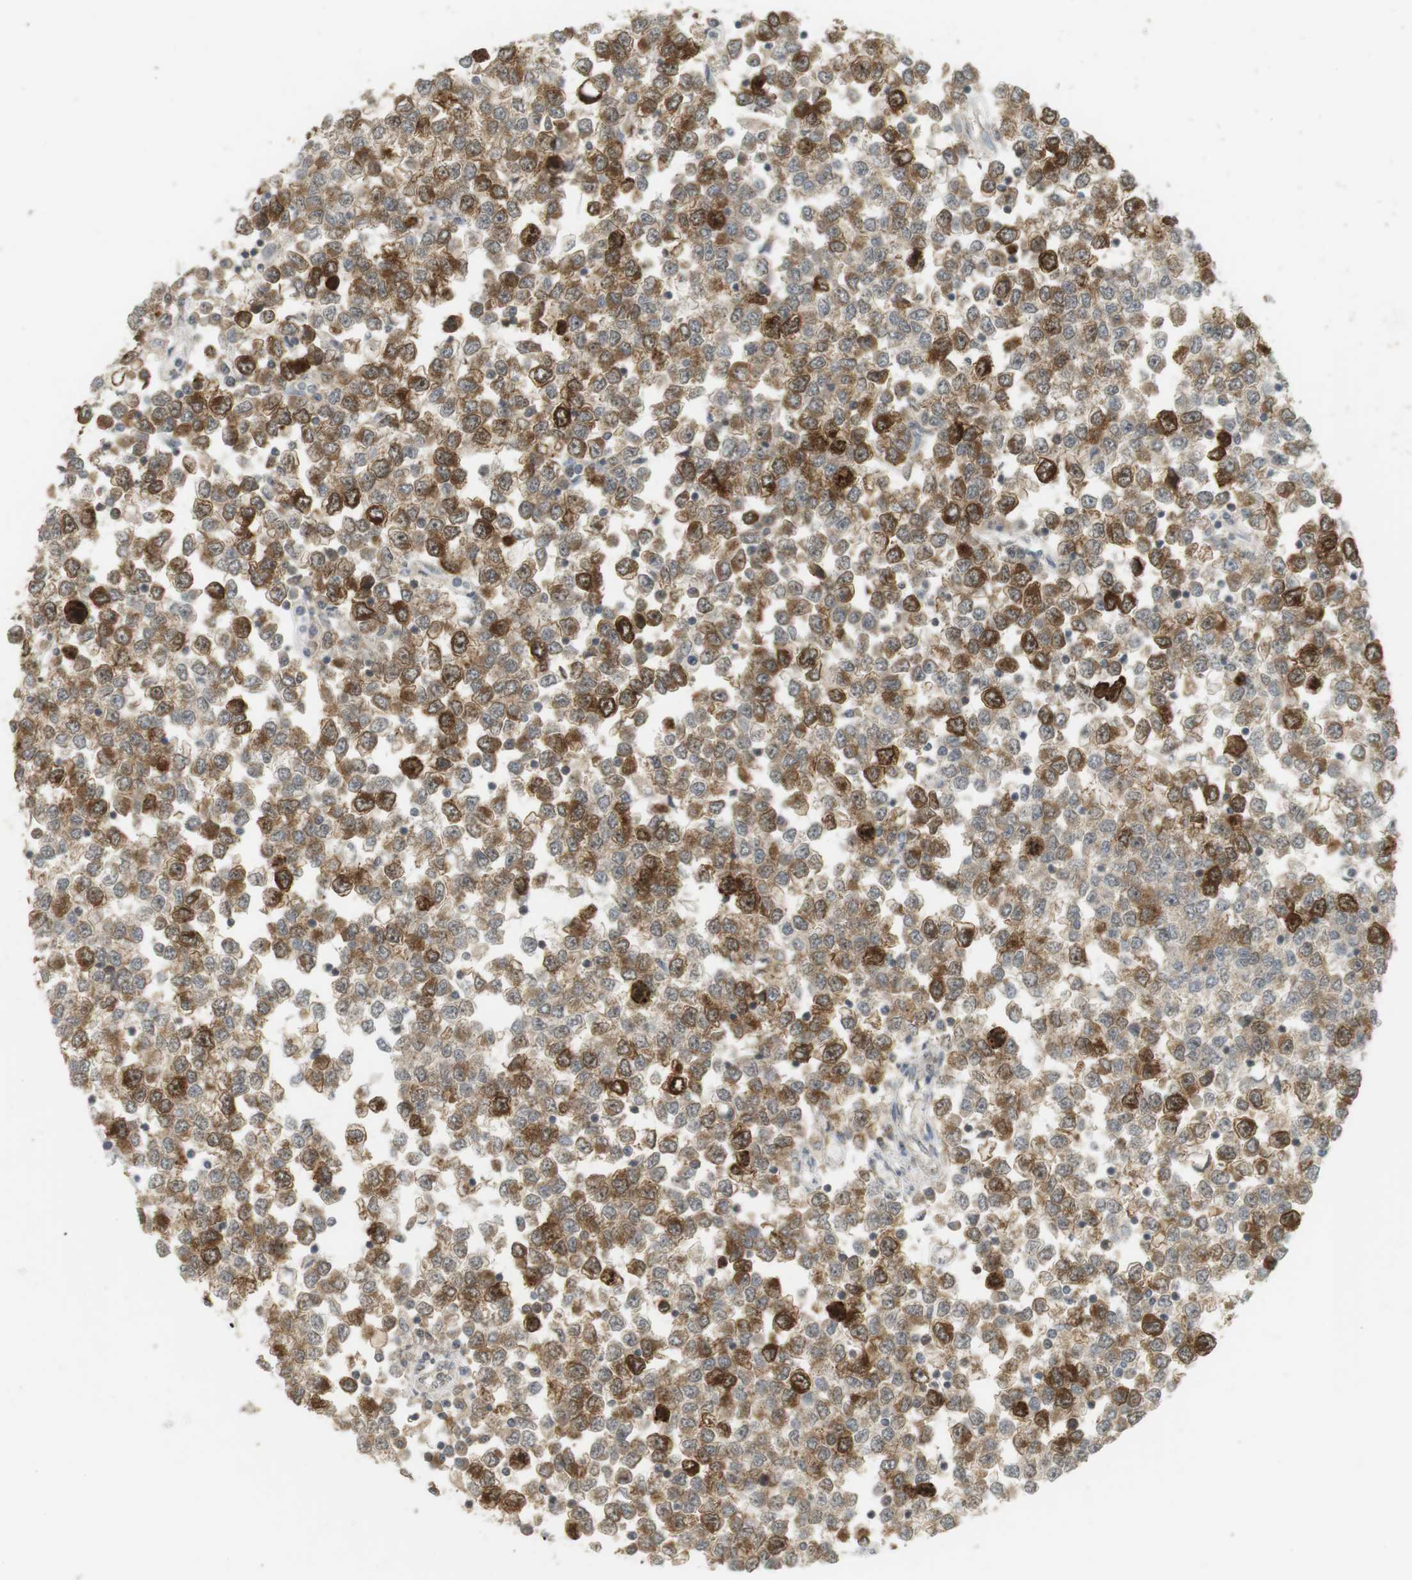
{"staining": {"intensity": "strong", "quantity": "<25%", "location": "cytoplasmic/membranous"}, "tissue": "testis cancer", "cell_type": "Tumor cells", "image_type": "cancer", "snomed": [{"axis": "morphology", "description": "Seminoma, NOS"}, {"axis": "topography", "description": "Testis"}], "caption": "The photomicrograph displays staining of testis seminoma, revealing strong cytoplasmic/membranous protein positivity (brown color) within tumor cells.", "gene": "TTK", "patient": {"sex": "male", "age": 65}}